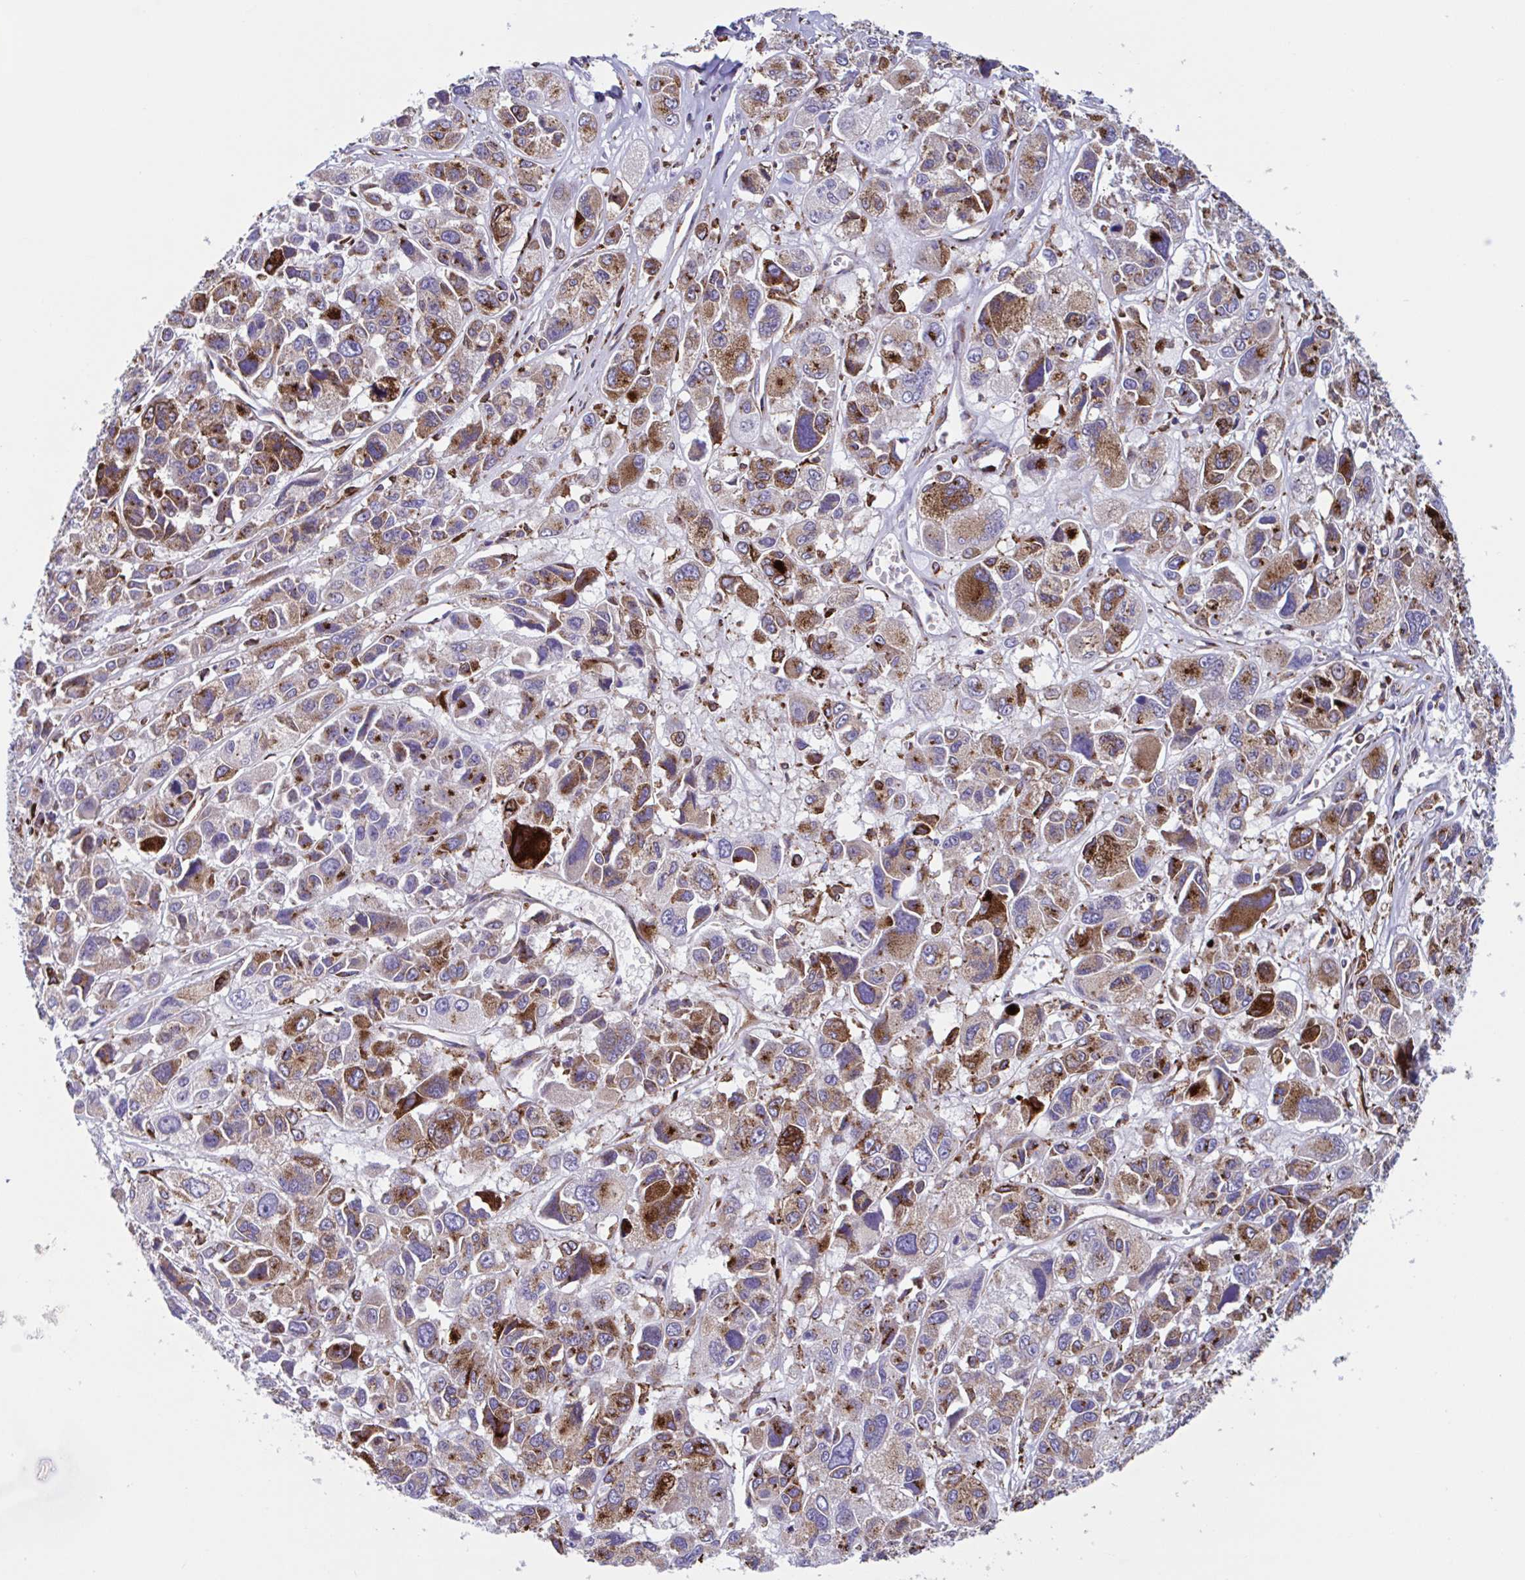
{"staining": {"intensity": "strong", "quantity": "25%-75%", "location": "cytoplasmic/membranous"}, "tissue": "melanoma", "cell_type": "Tumor cells", "image_type": "cancer", "snomed": [{"axis": "morphology", "description": "Malignant melanoma, NOS"}, {"axis": "topography", "description": "Skin"}], "caption": "Protein staining of melanoma tissue exhibits strong cytoplasmic/membranous staining in about 25%-75% of tumor cells. (DAB = brown stain, brightfield microscopy at high magnification).", "gene": "RFK", "patient": {"sex": "female", "age": 66}}